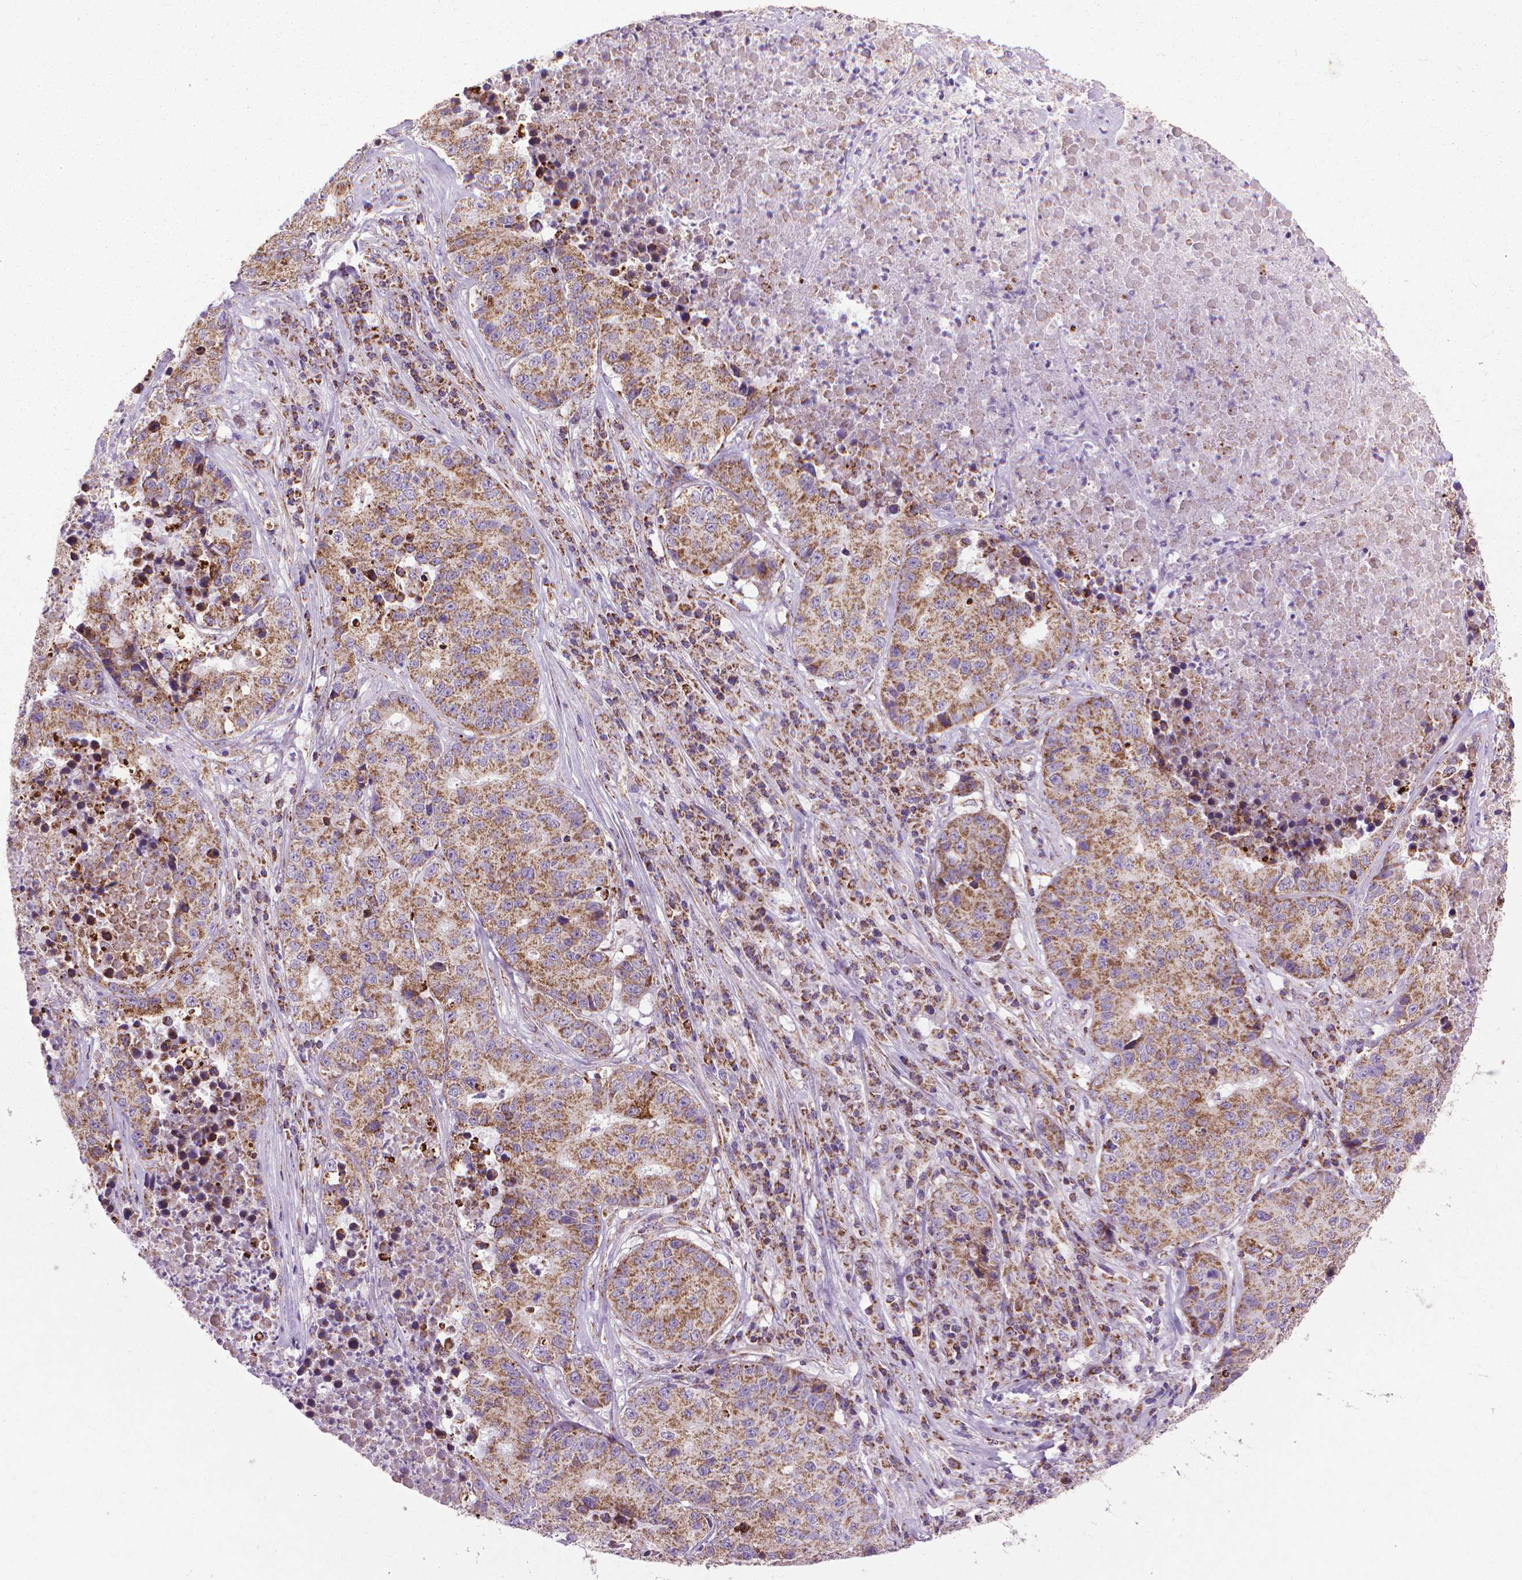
{"staining": {"intensity": "strong", "quantity": ">75%", "location": "cytoplasmic/membranous"}, "tissue": "stomach cancer", "cell_type": "Tumor cells", "image_type": "cancer", "snomed": [{"axis": "morphology", "description": "Adenocarcinoma, NOS"}, {"axis": "topography", "description": "Stomach"}], "caption": "Brown immunohistochemical staining in human adenocarcinoma (stomach) displays strong cytoplasmic/membranous staining in approximately >75% of tumor cells.", "gene": "VDAC1", "patient": {"sex": "male", "age": 71}}